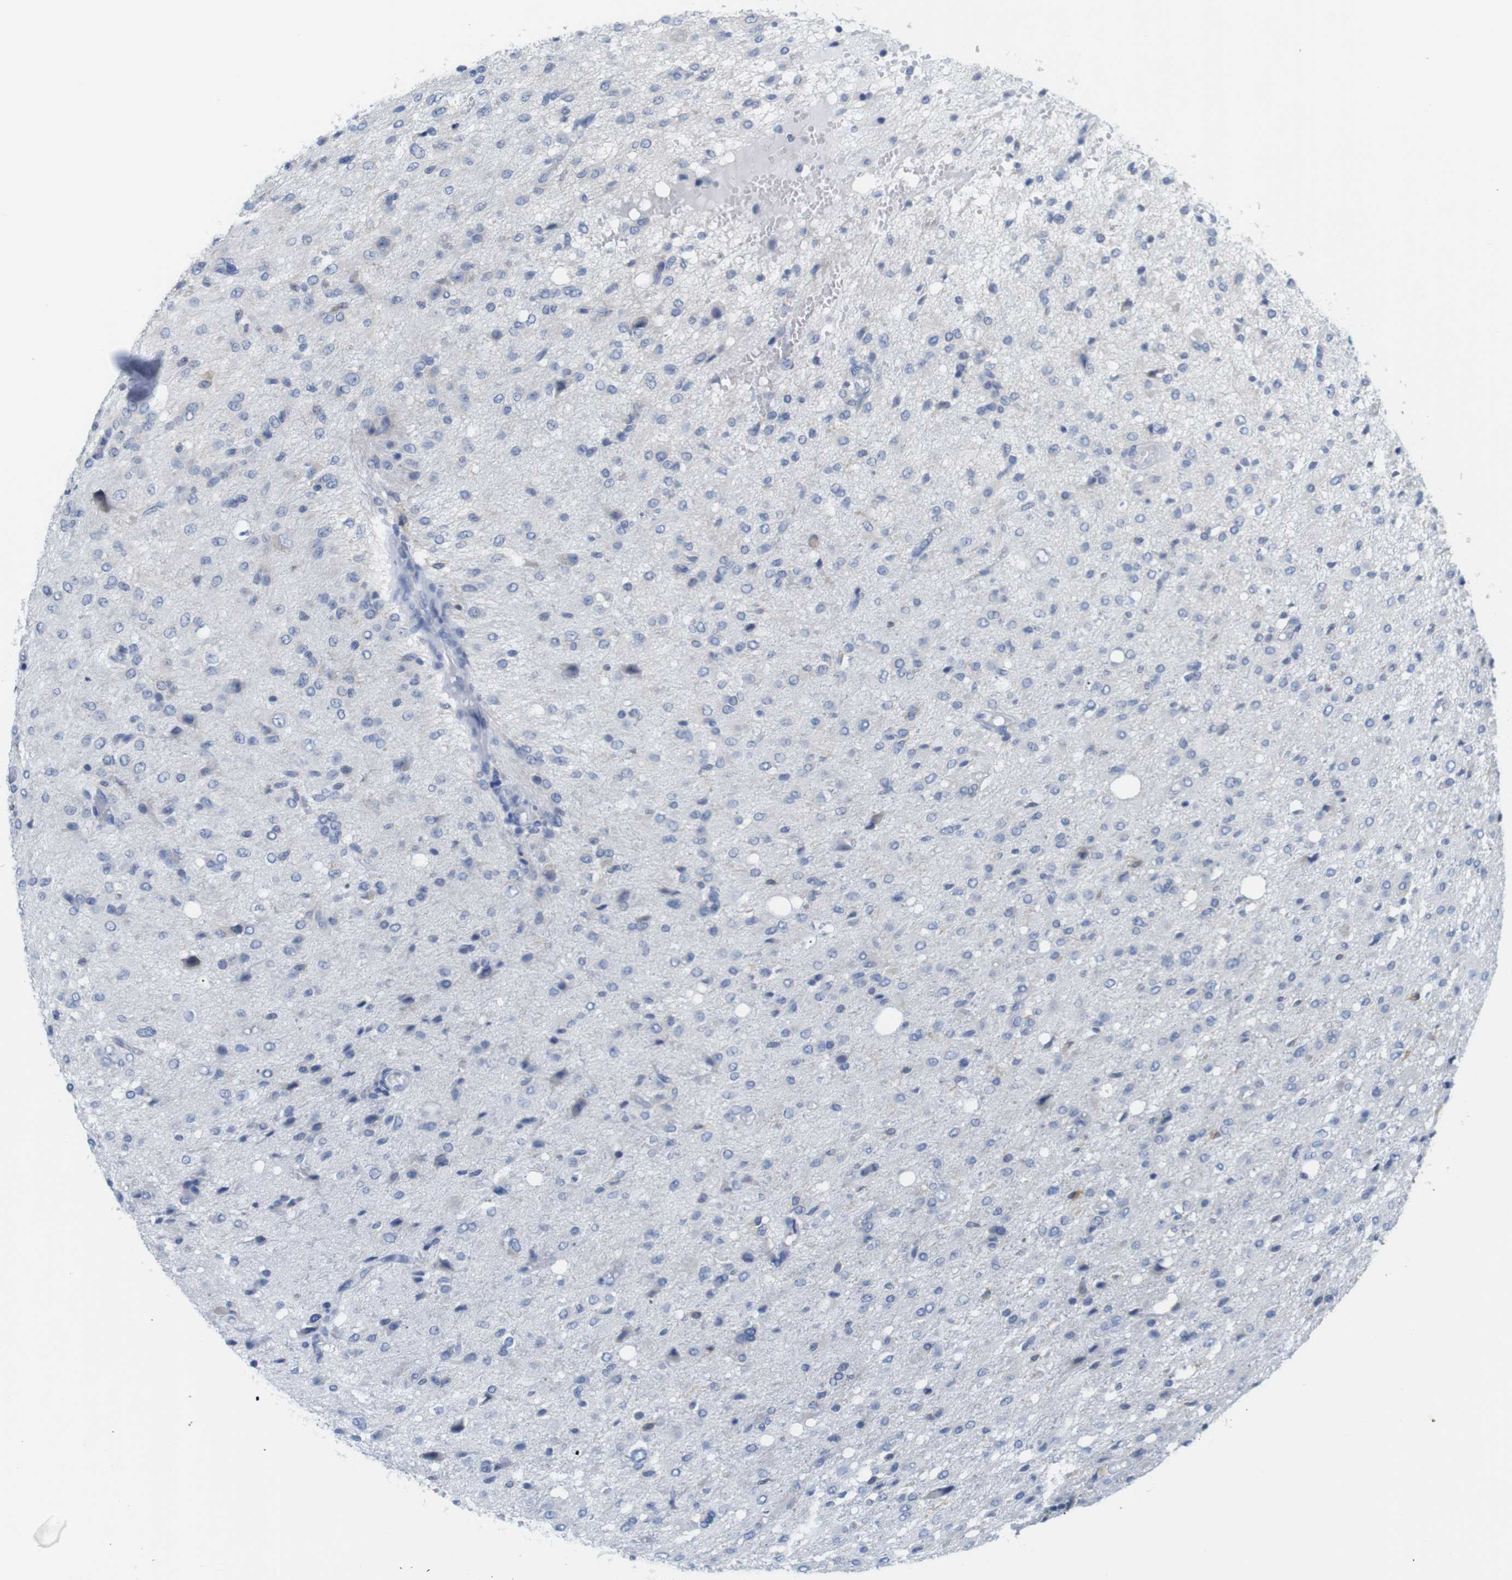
{"staining": {"intensity": "negative", "quantity": "none", "location": "none"}, "tissue": "glioma", "cell_type": "Tumor cells", "image_type": "cancer", "snomed": [{"axis": "morphology", "description": "Glioma, malignant, High grade"}, {"axis": "topography", "description": "Brain"}], "caption": "Malignant high-grade glioma stained for a protein using IHC exhibits no positivity tumor cells.", "gene": "NEBL", "patient": {"sex": "female", "age": 59}}